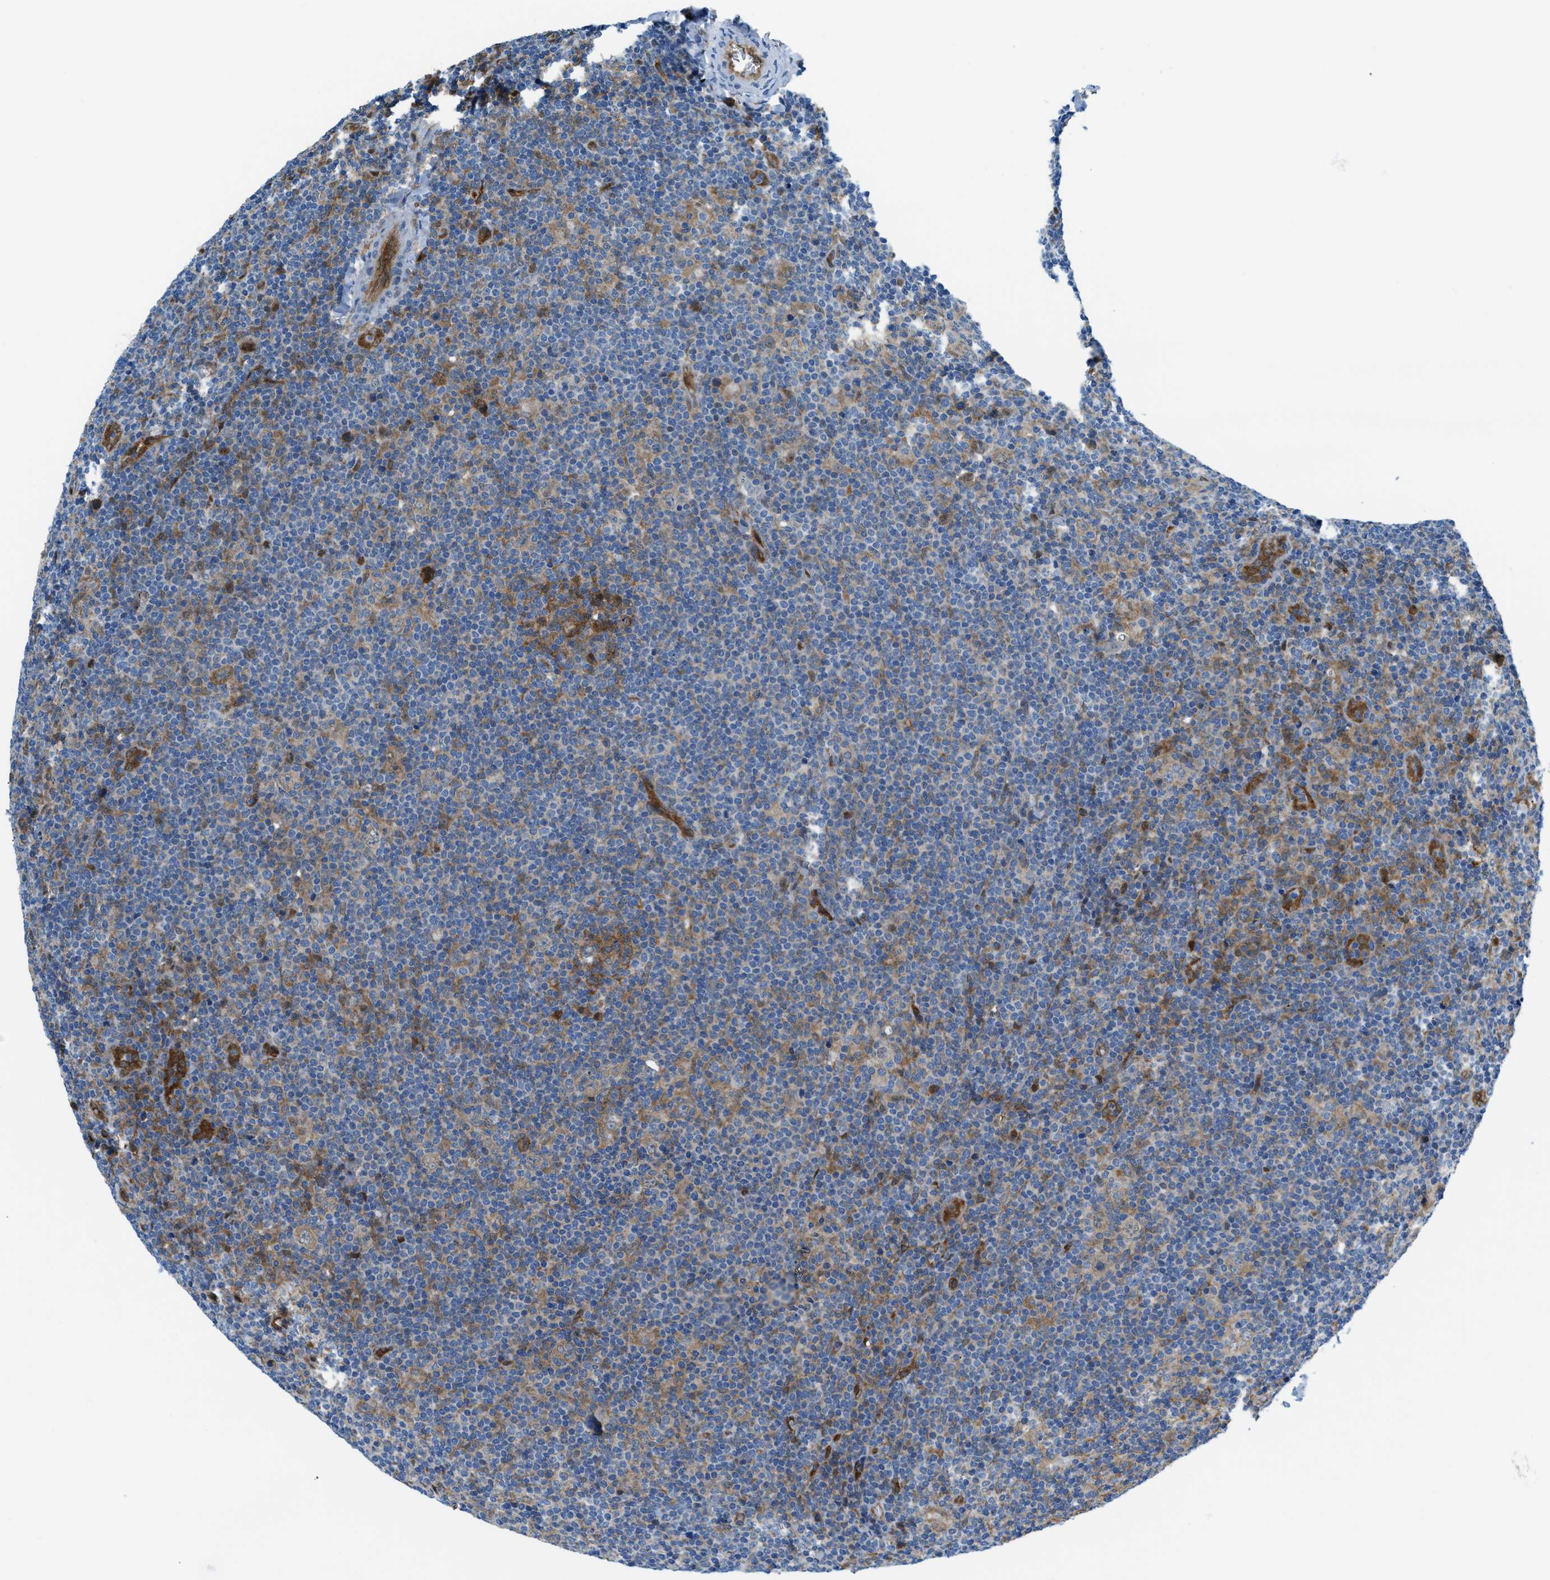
{"staining": {"intensity": "weak", "quantity": "25%-75%", "location": "cytoplasmic/membranous"}, "tissue": "lymphoma", "cell_type": "Tumor cells", "image_type": "cancer", "snomed": [{"axis": "morphology", "description": "Hodgkin's disease, NOS"}, {"axis": "topography", "description": "Lymph node"}], "caption": "A photomicrograph showing weak cytoplasmic/membranous expression in about 25%-75% of tumor cells in lymphoma, as visualized by brown immunohistochemical staining.", "gene": "YWHAE", "patient": {"sex": "female", "age": 57}}